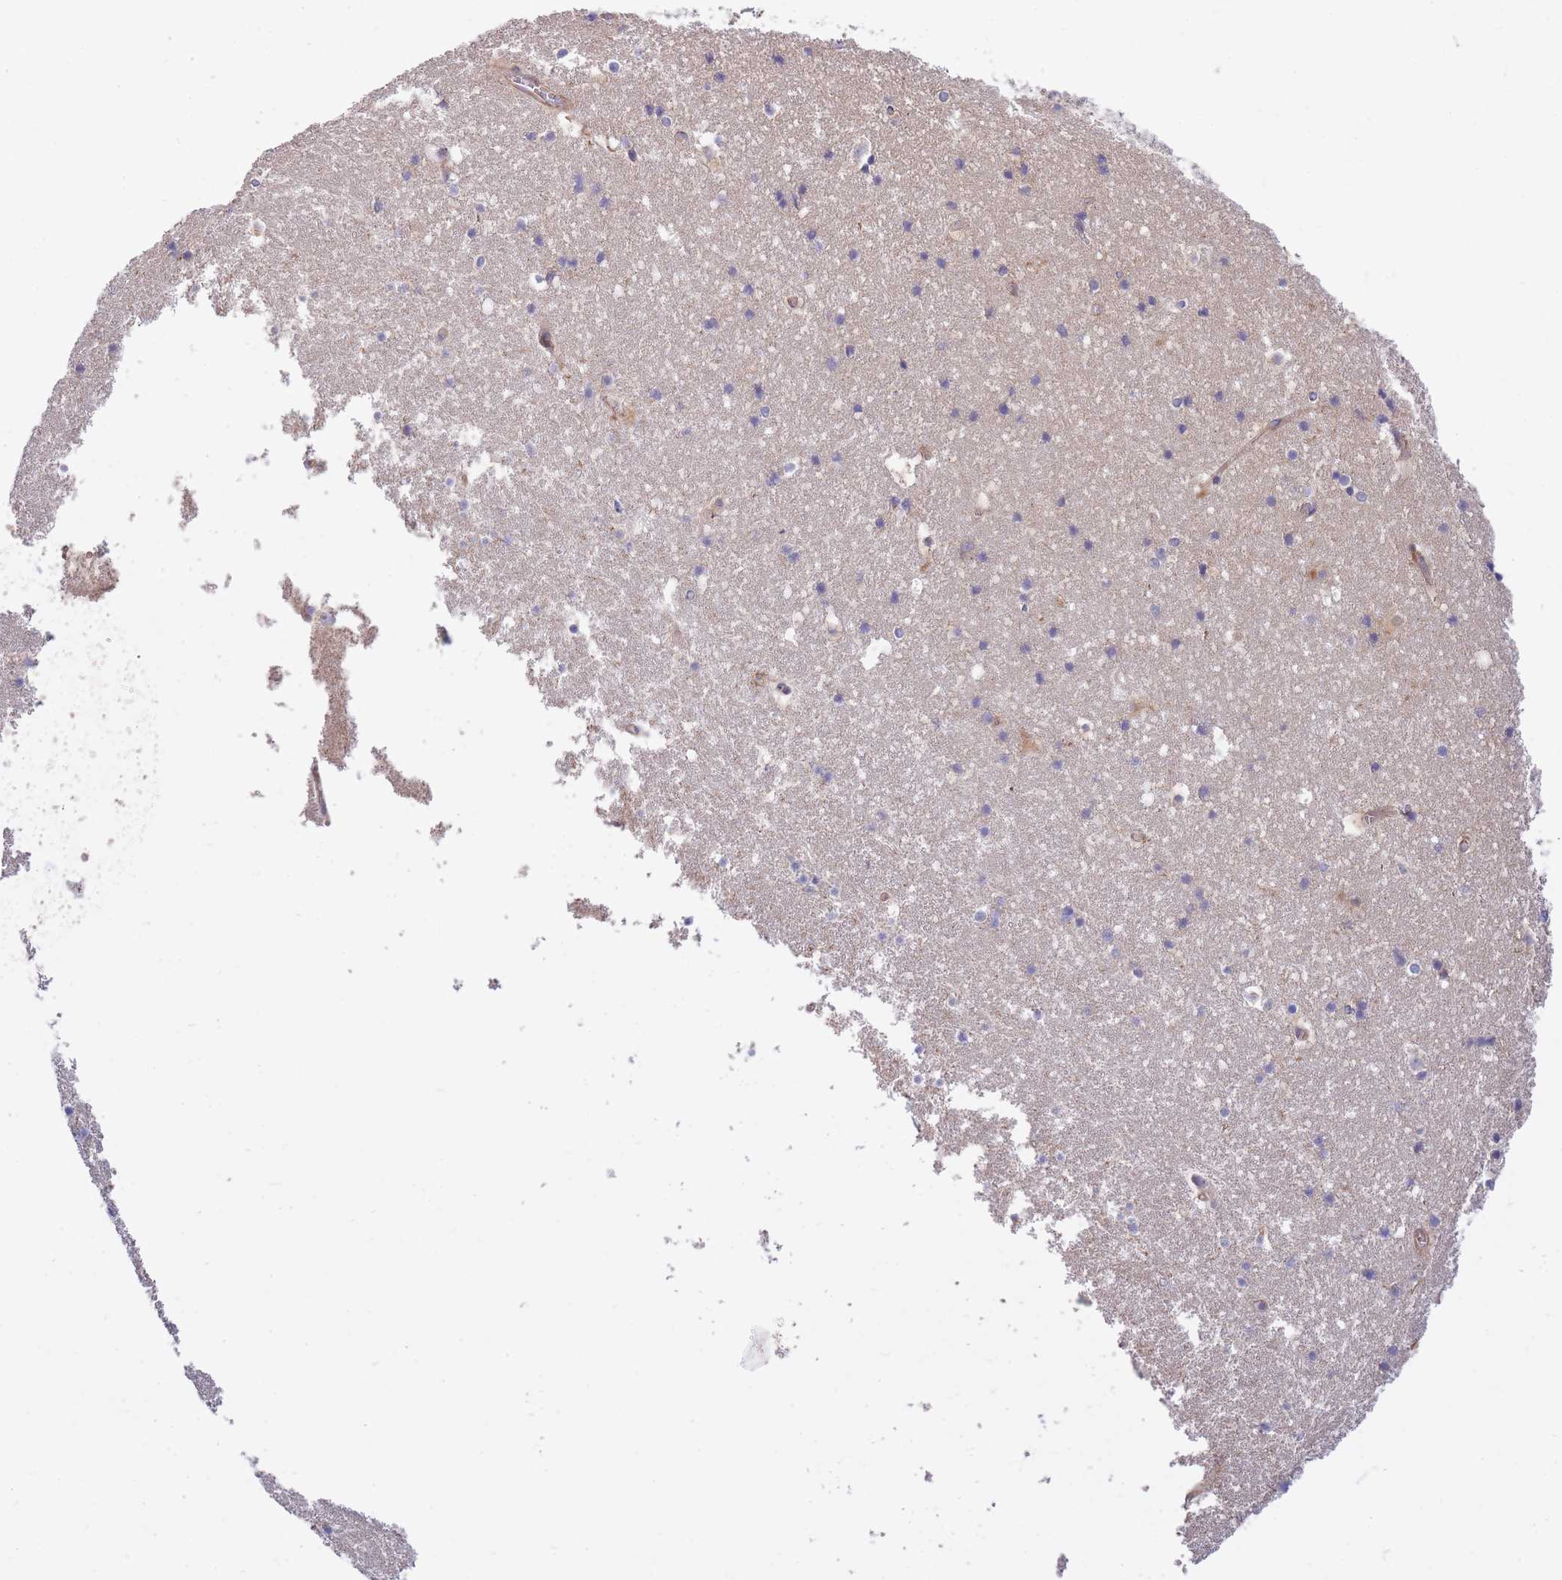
{"staining": {"intensity": "negative", "quantity": "none", "location": "none"}, "tissue": "hippocampus", "cell_type": "Glial cells", "image_type": "normal", "snomed": [{"axis": "morphology", "description": "Normal tissue, NOS"}, {"axis": "topography", "description": "Hippocampus"}], "caption": "Histopathology image shows no protein staining in glial cells of normal hippocampus. Brightfield microscopy of immunohistochemistry stained with DAB (brown) and hematoxylin (blue), captured at high magnification.", "gene": "CHAC1", "patient": {"sex": "female", "age": 52}}